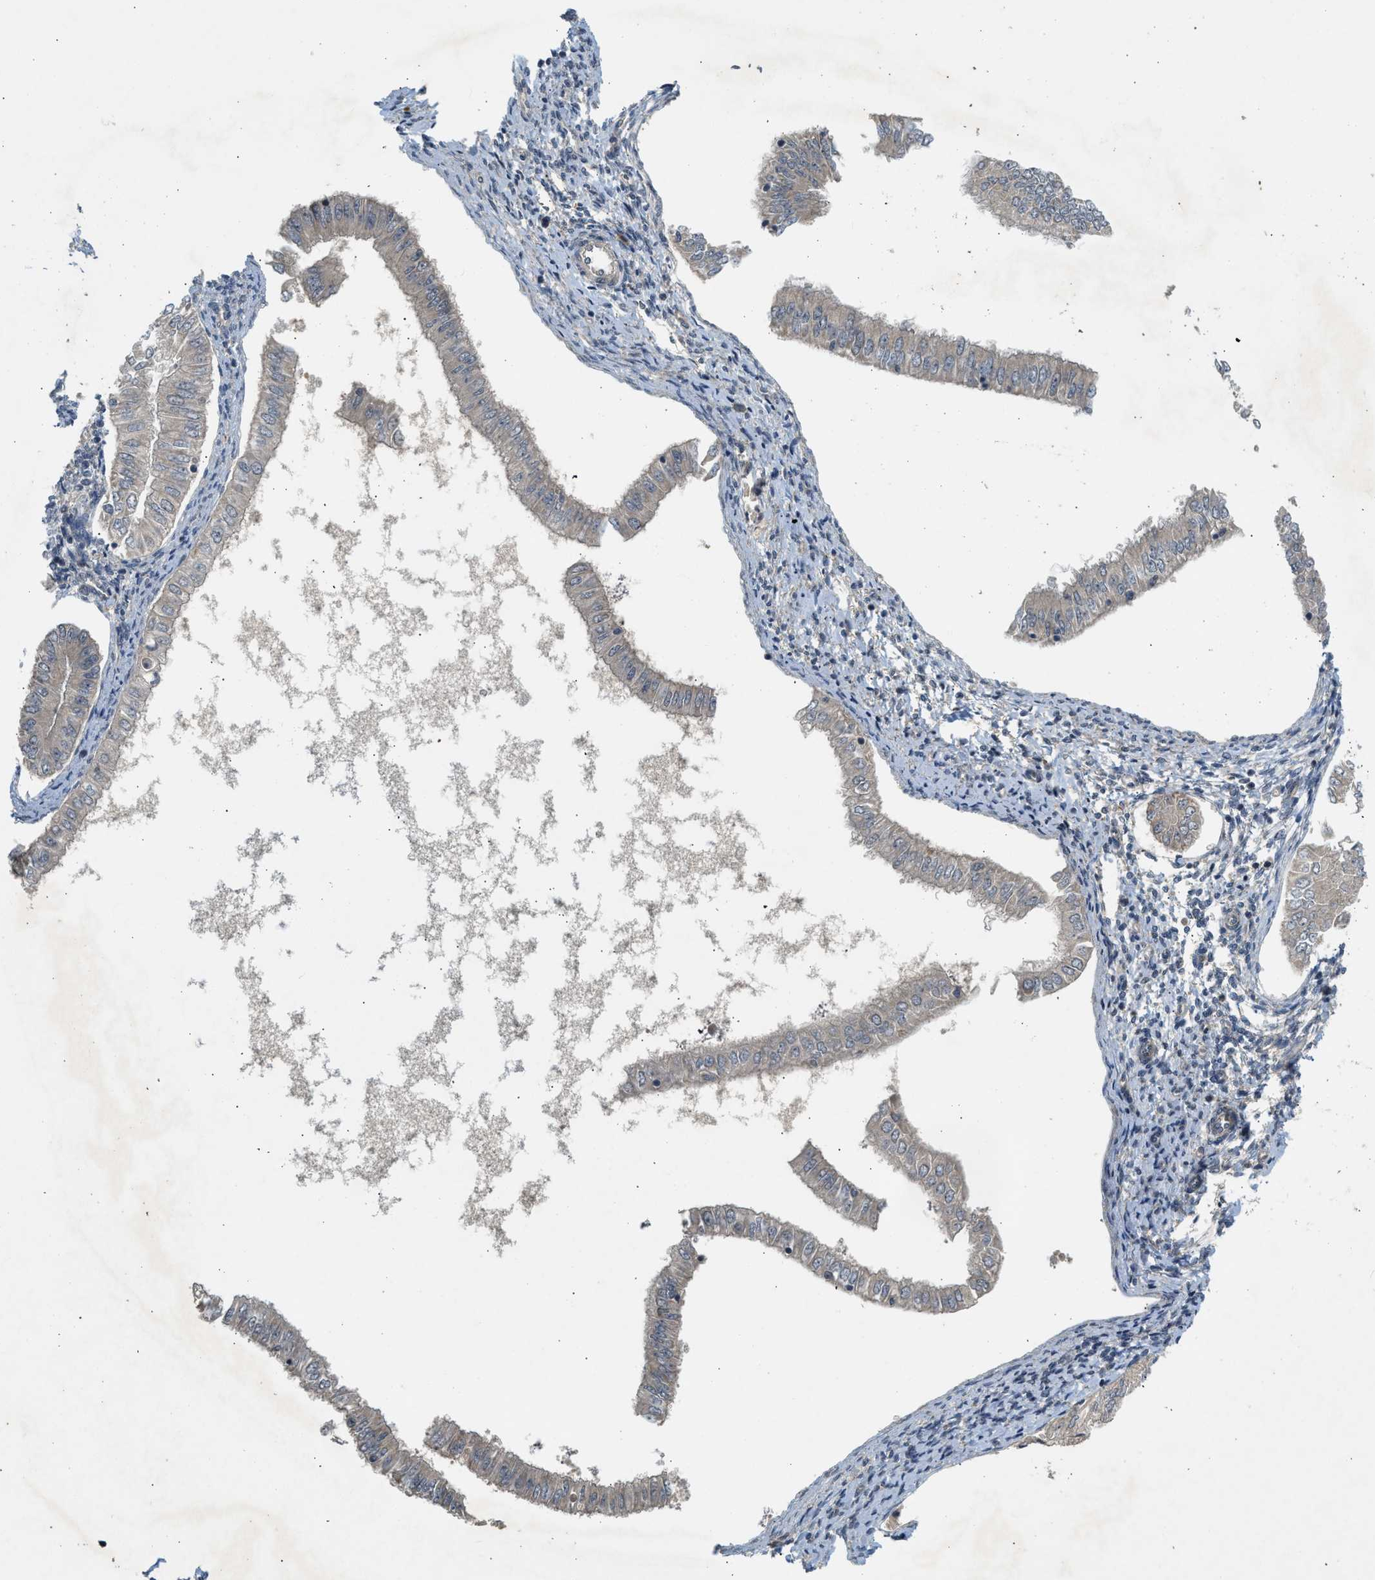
{"staining": {"intensity": "negative", "quantity": "none", "location": "none"}, "tissue": "endometrial cancer", "cell_type": "Tumor cells", "image_type": "cancer", "snomed": [{"axis": "morphology", "description": "Adenocarcinoma, NOS"}, {"axis": "topography", "description": "Endometrium"}], "caption": "The micrograph demonstrates no staining of tumor cells in endometrial adenocarcinoma. The staining is performed using DAB (3,3'-diaminobenzidine) brown chromogen with nuclei counter-stained in using hematoxylin.", "gene": "ADCY8", "patient": {"sex": "female", "age": 53}}